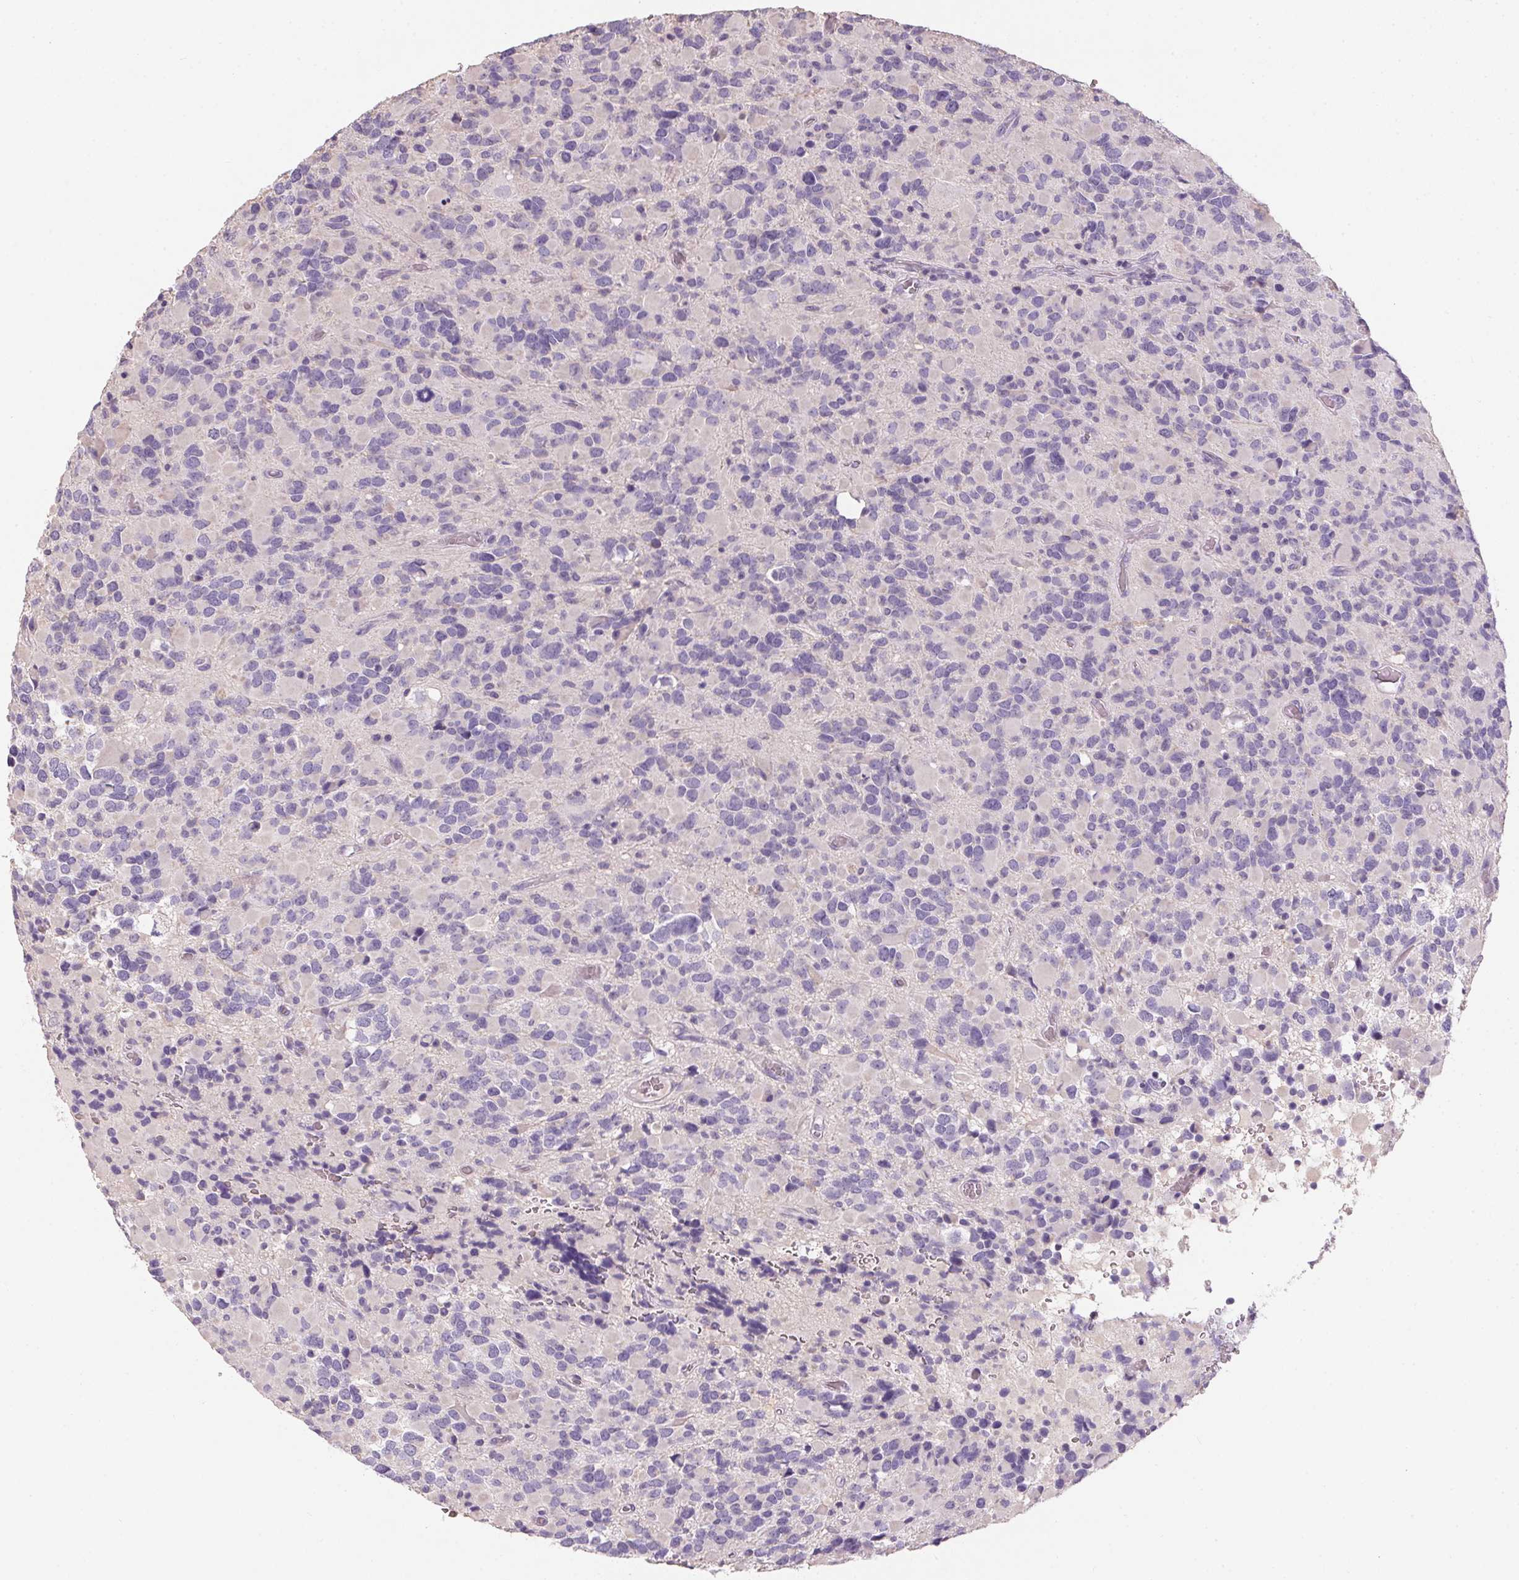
{"staining": {"intensity": "negative", "quantity": "none", "location": "none"}, "tissue": "glioma", "cell_type": "Tumor cells", "image_type": "cancer", "snomed": [{"axis": "morphology", "description": "Glioma, malignant, High grade"}, {"axis": "topography", "description": "Brain"}], "caption": "The histopathology image shows no staining of tumor cells in malignant glioma (high-grade). (Stains: DAB (3,3'-diaminobenzidine) IHC with hematoxylin counter stain, Microscopy: brightfield microscopy at high magnification).", "gene": "HSD17B1", "patient": {"sex": "female", "age": 40}}